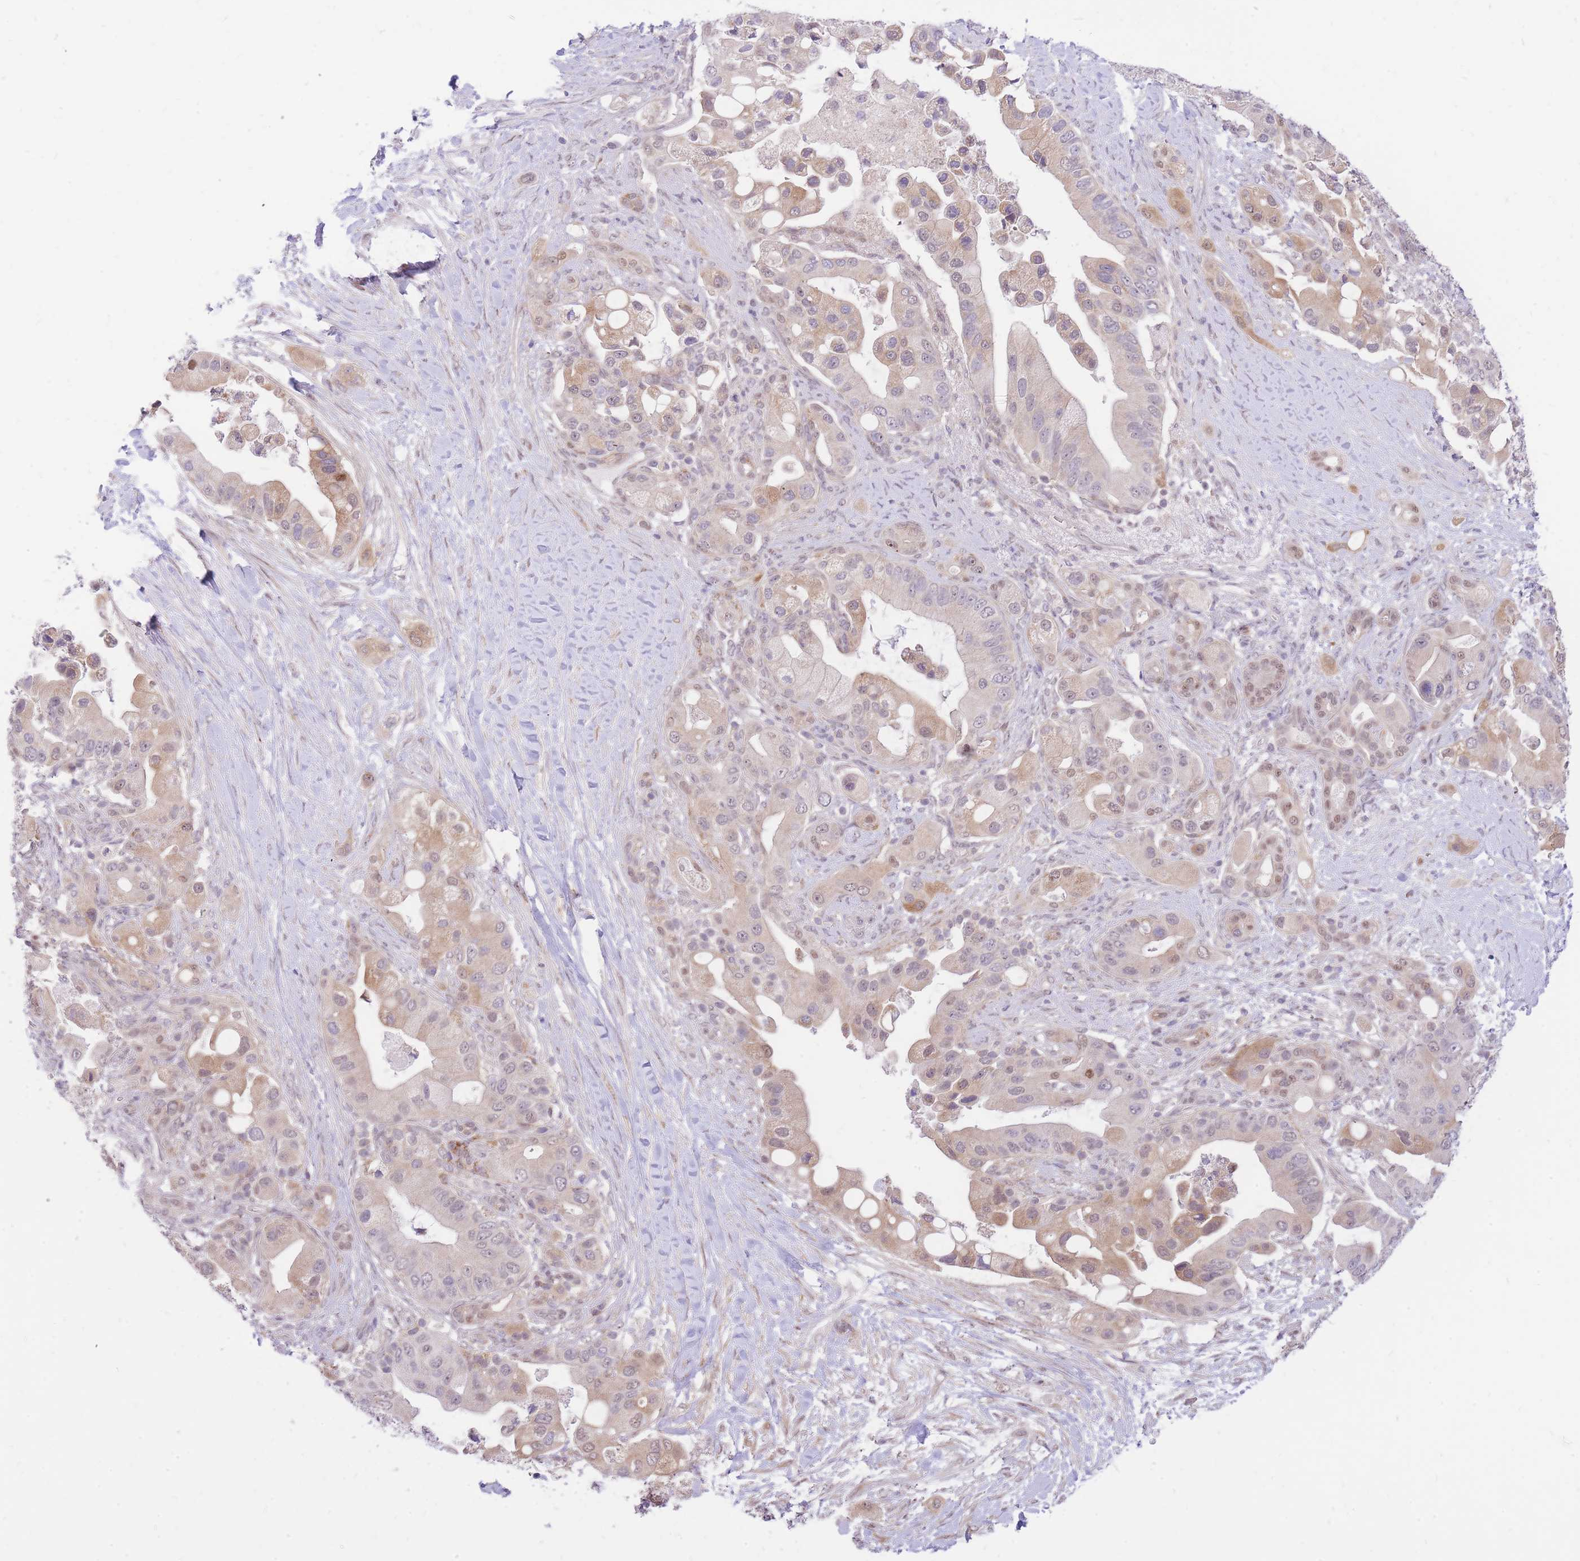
{"staining": {"intensity": "weak", "quantity": "25%-75%", "location": "cytoplasmic/membranous"}, "tissue": "pancreatic cancer", "cell_type": "Tumor cells", "image_type": "cancer", "snomed": [{"axis": "morphology", "description": "Adenocarcinoma, NOS"}, {"axis": "topography", "description": "Pancreas"}], "caption": "Tumor cells display weak cytoplasmic/membranous staining in about 25%-75% of cells in adenocarcinoma (pancreatic).", "gene": "MINDY2", "patient": {"sex": "male", "age": 57}}